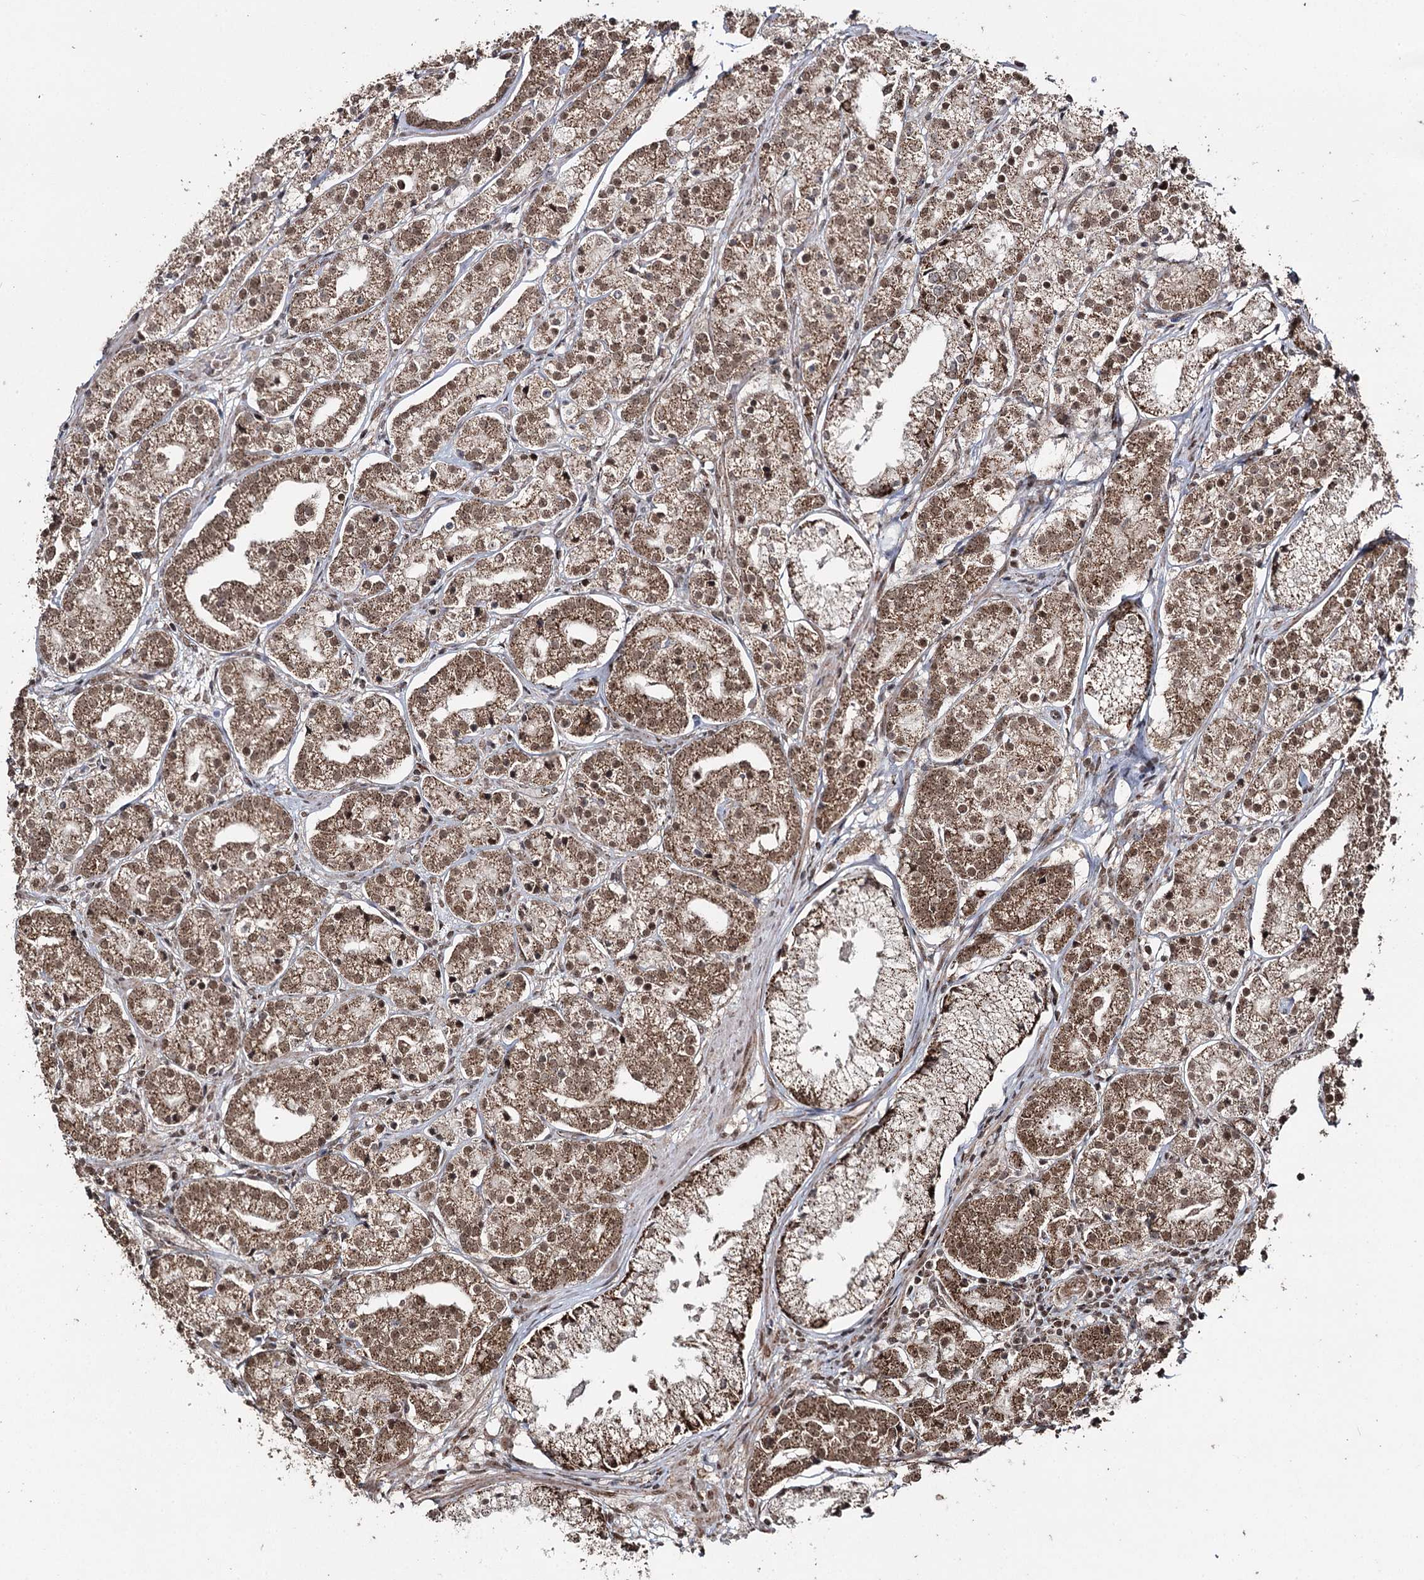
{"staining": {"intensity": "moderate", "quantity": ">75%", "location": "cytoplasmic/membranous,nuclear"}, "tissue": "prostate cancer", "cell_type": "Tumor cells", "image_type": "cancer", "snomed": [{"axis": "morphology", "description": "Adenocarcinoma, High grade"}, {"axis": "topography", "description": "Prostate"}], "caption": "Protein staining of prostate high-grade adenocarcinoma tissue demonstrates moderate cytoplasmic/membranous and nuclear expression in about >75% of tumor cells.", "gene": "PDHX", "patient": {"sex": "male", "age": 69}}